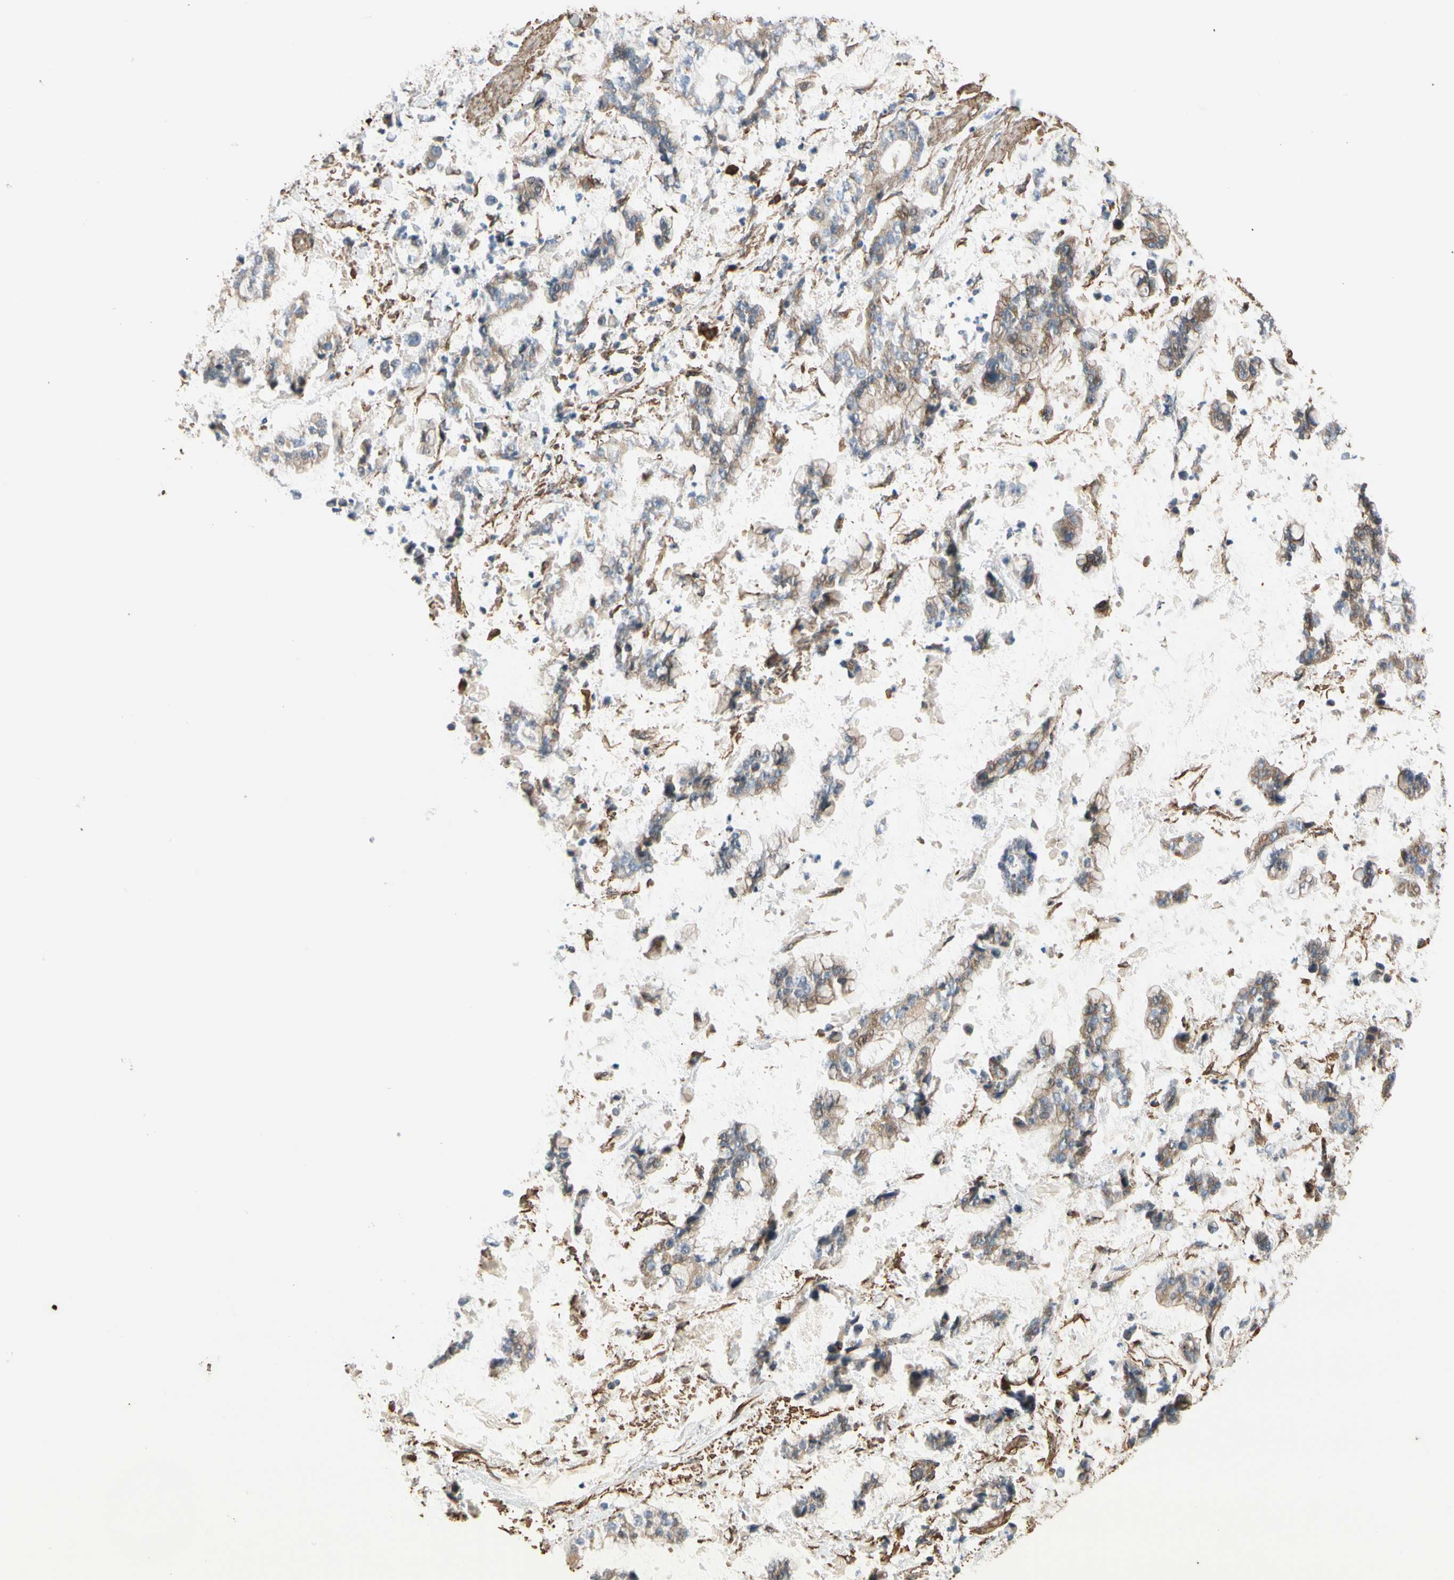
{"staining": {"intensity": "weak", "quantity": ">75%", "location": "cytoplasmic/membranous"}, "tissue": "stomach cancer", "cell_type": "Tumor cells", "image_type": "cancer", "snomed": [{"axis": "morphology", "description": "Normal tissue, NOS"}, {"axis": "morphology", "description": "Adenocarcinoma, NOS"}, {"axis": "topography", "description": "Stomach, upper"}, {"axis": "topography", "description": "Stomach"}], "caption": "Immunohistochemistry (IHC) of stomach adenocarcinoma exhibits low levels of weak cytoplasmic/membranous expression in about >75% of tumor cells. (IHC, brightfield microscopy, high magnification).", "gene": "LIMK2", "patient": {"sex": "male", "age": 76}}